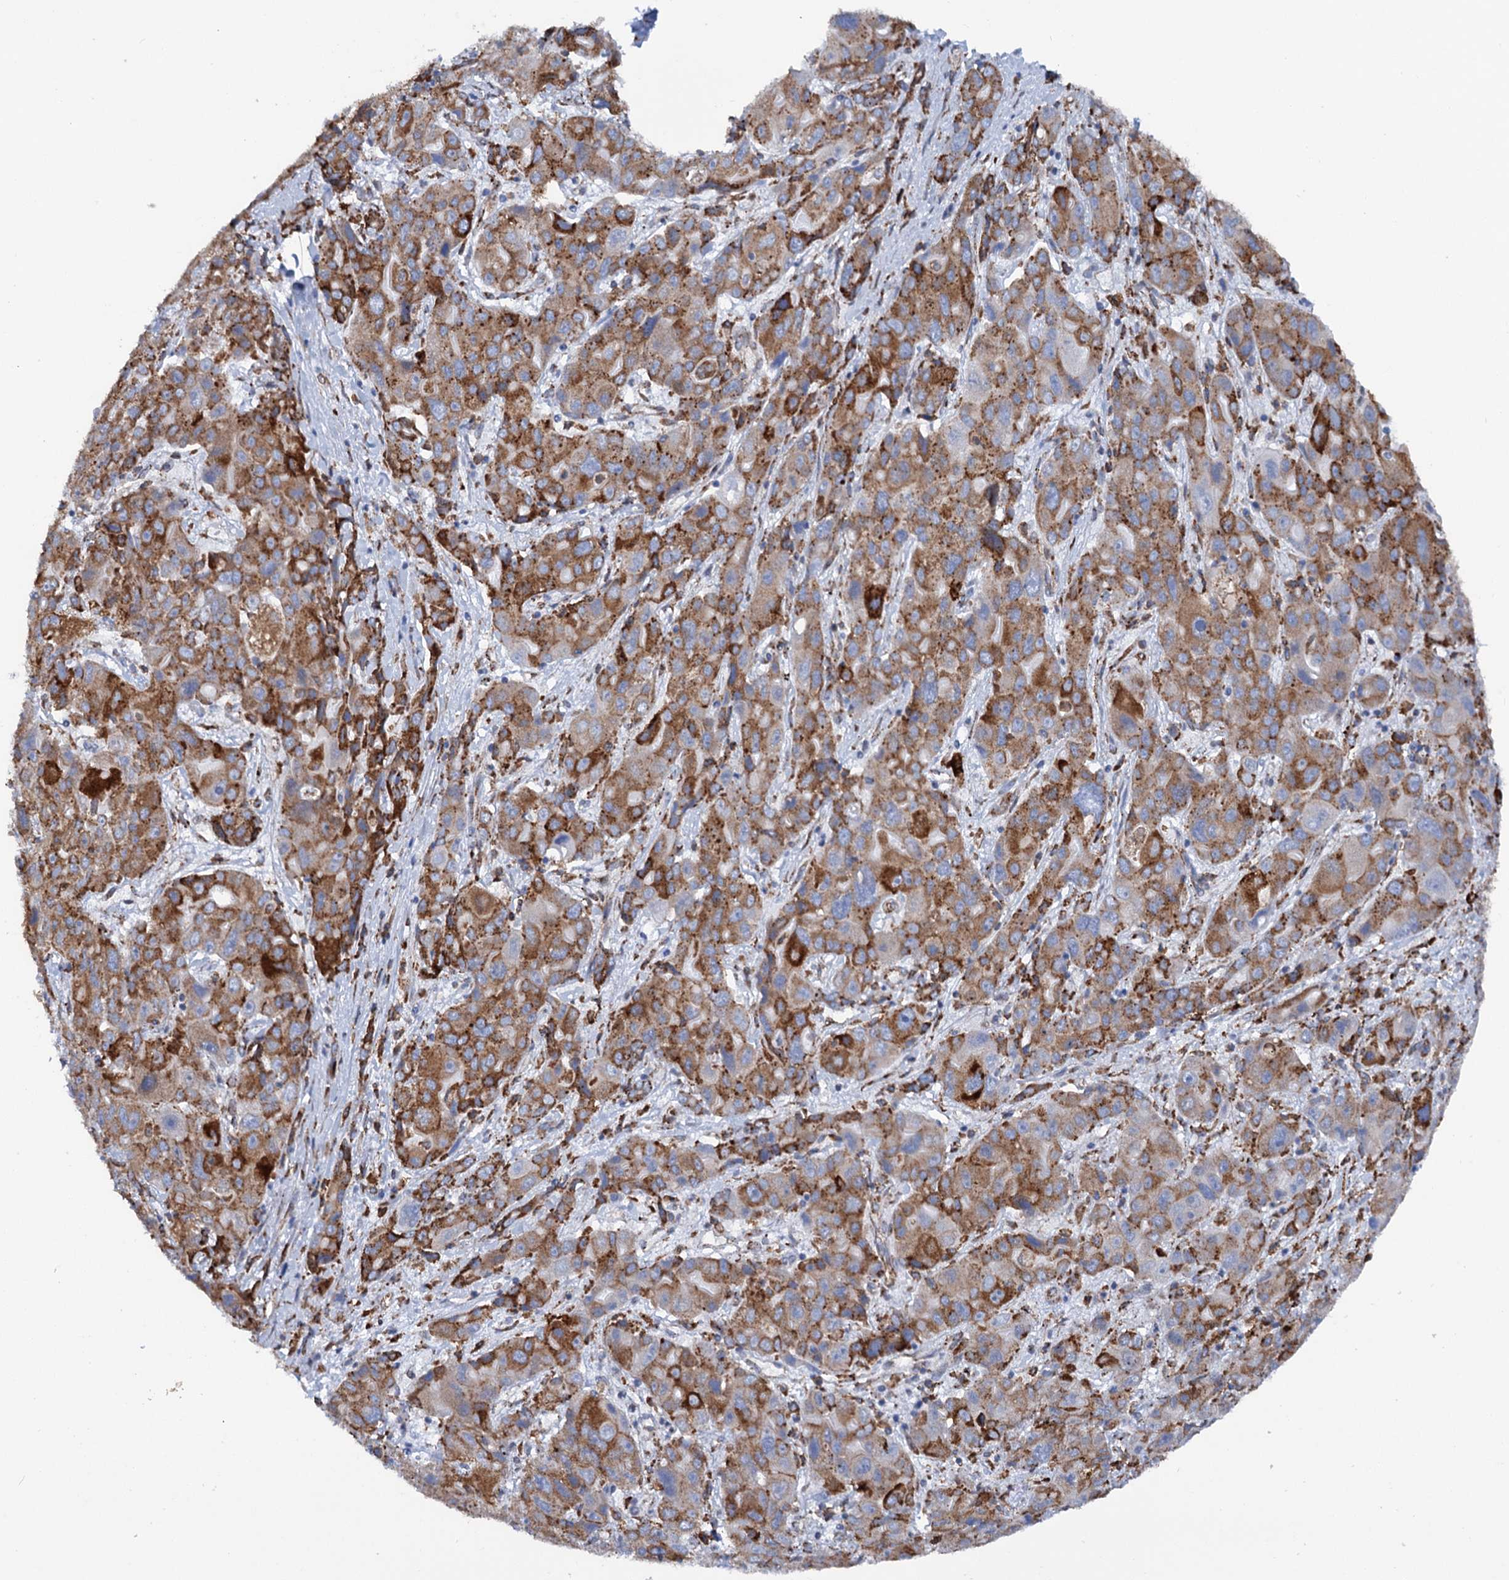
{"staining": {"intensity": "strong", "quantity": ">75%", "location": "cytoplasmic/membranous"}, "tissue": "liver cancer", "cell_type": "Tumor cells", "image_type": "cancer", "snomed": [{"axis": "morphology", "description": "Cholangiocarcinoma"}, {"axis": "topography", "description": "Liver"}], "caption": "IHC (DAB) staining of human liver cancer displays strong cytoplasmic/membranous protein positivity in approximately >75% of tumor cells.", "gene": "SHE", "patient": {"sex": "male", "age": 67}}